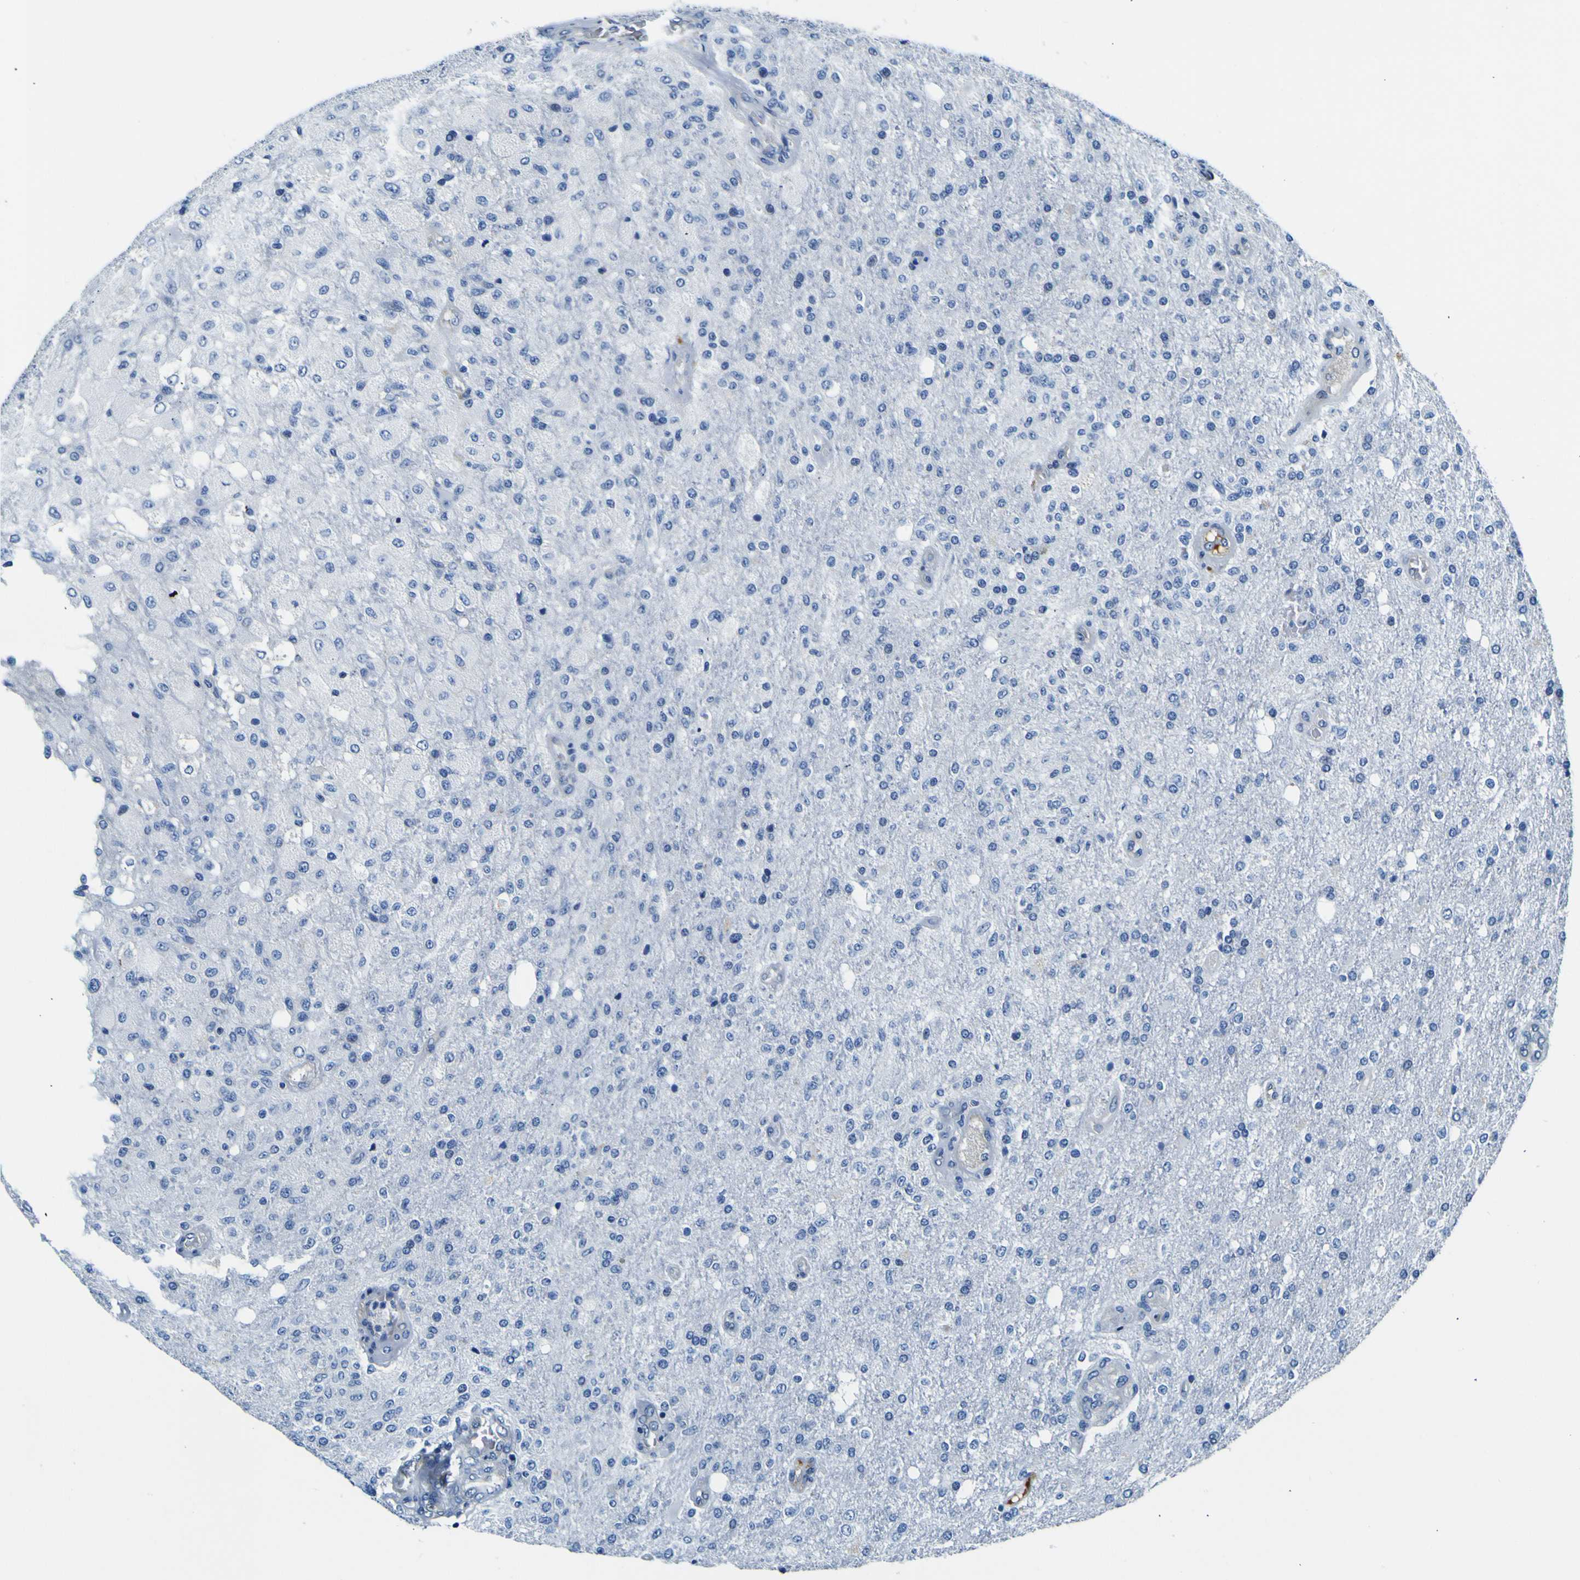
{"staining": {"intensity": "negative", "quantity": "none", "location": "none"}, "tissue": "glioma", "cell_type": "Tumor cells", "image_type": "cancer", "snomed": [{"axis": "morphology", "description": "Normal tissue, NOS"}, {"axis": "morphology", "description": "Glioma, malignant, High grade"}, {"axis": "topography", "description": "Cerebral cortex"}], "caption": "This is a image of IHC staining of glioma, which shows no staining in tumor cells.", "gene": "ADGRA2", "patient": {"sex": "male", "age": 77}}